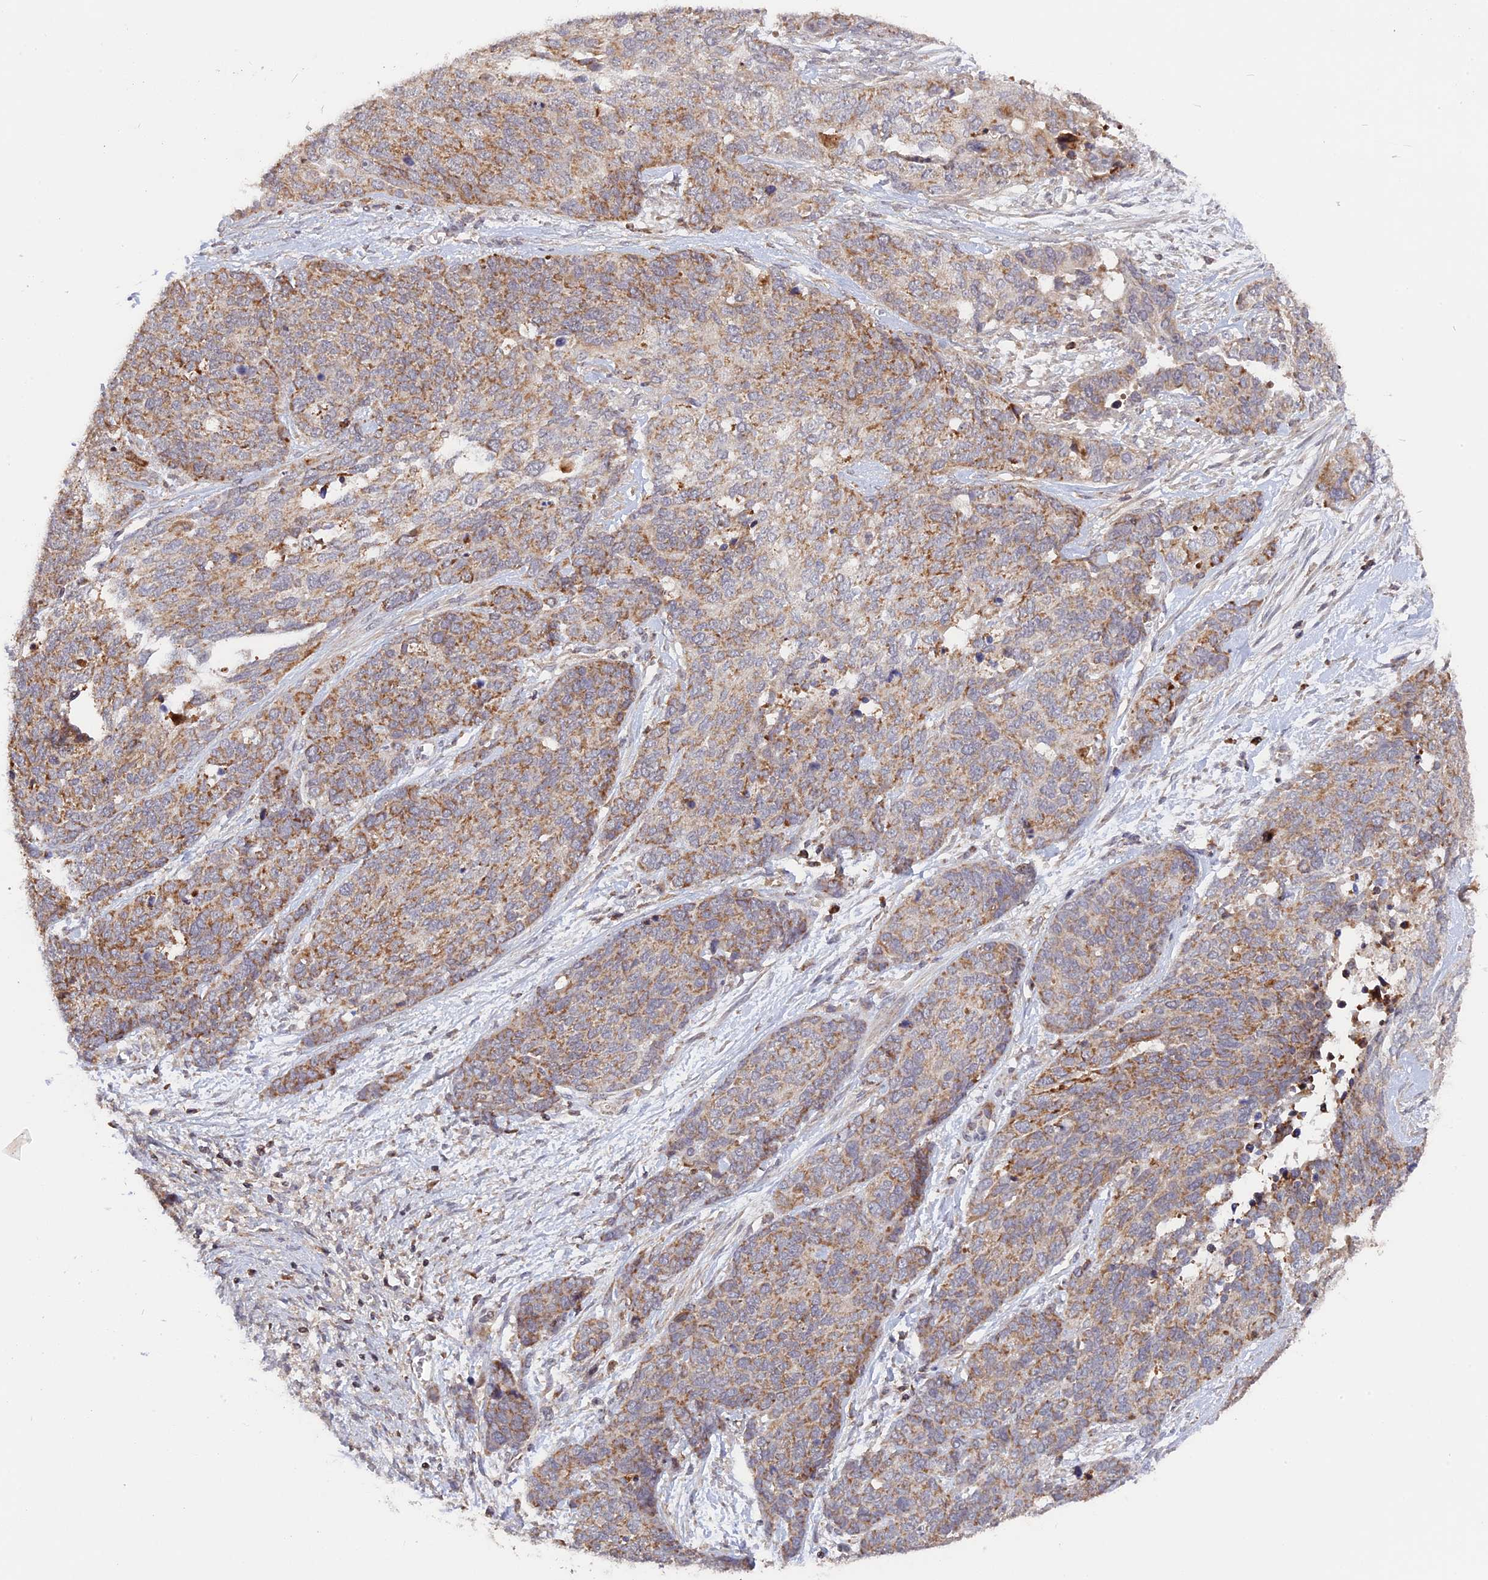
{"staining": {"intensity": "weak", "quantity": "25%-75%", "location": "cytoplasmic/membranous"}, "tissue": "ovarian cancer", "cell_type": "Tumor cells", "image_type": "cancer", "snomed": [{"axis": "morphology", "description": "Cystadenocarcinoma, serous, NOS"}, {"axis": "topography", "description": "Ovary"}], "caption": "A micrograph of ovarian cancer (serous cystadenocarcinoma) stained for a protein reveals weak cytoplasmic/membranous brown staining in tumor cells.", "gene": "MPV17L", "patient": {"sex": "female", "age": 44}}